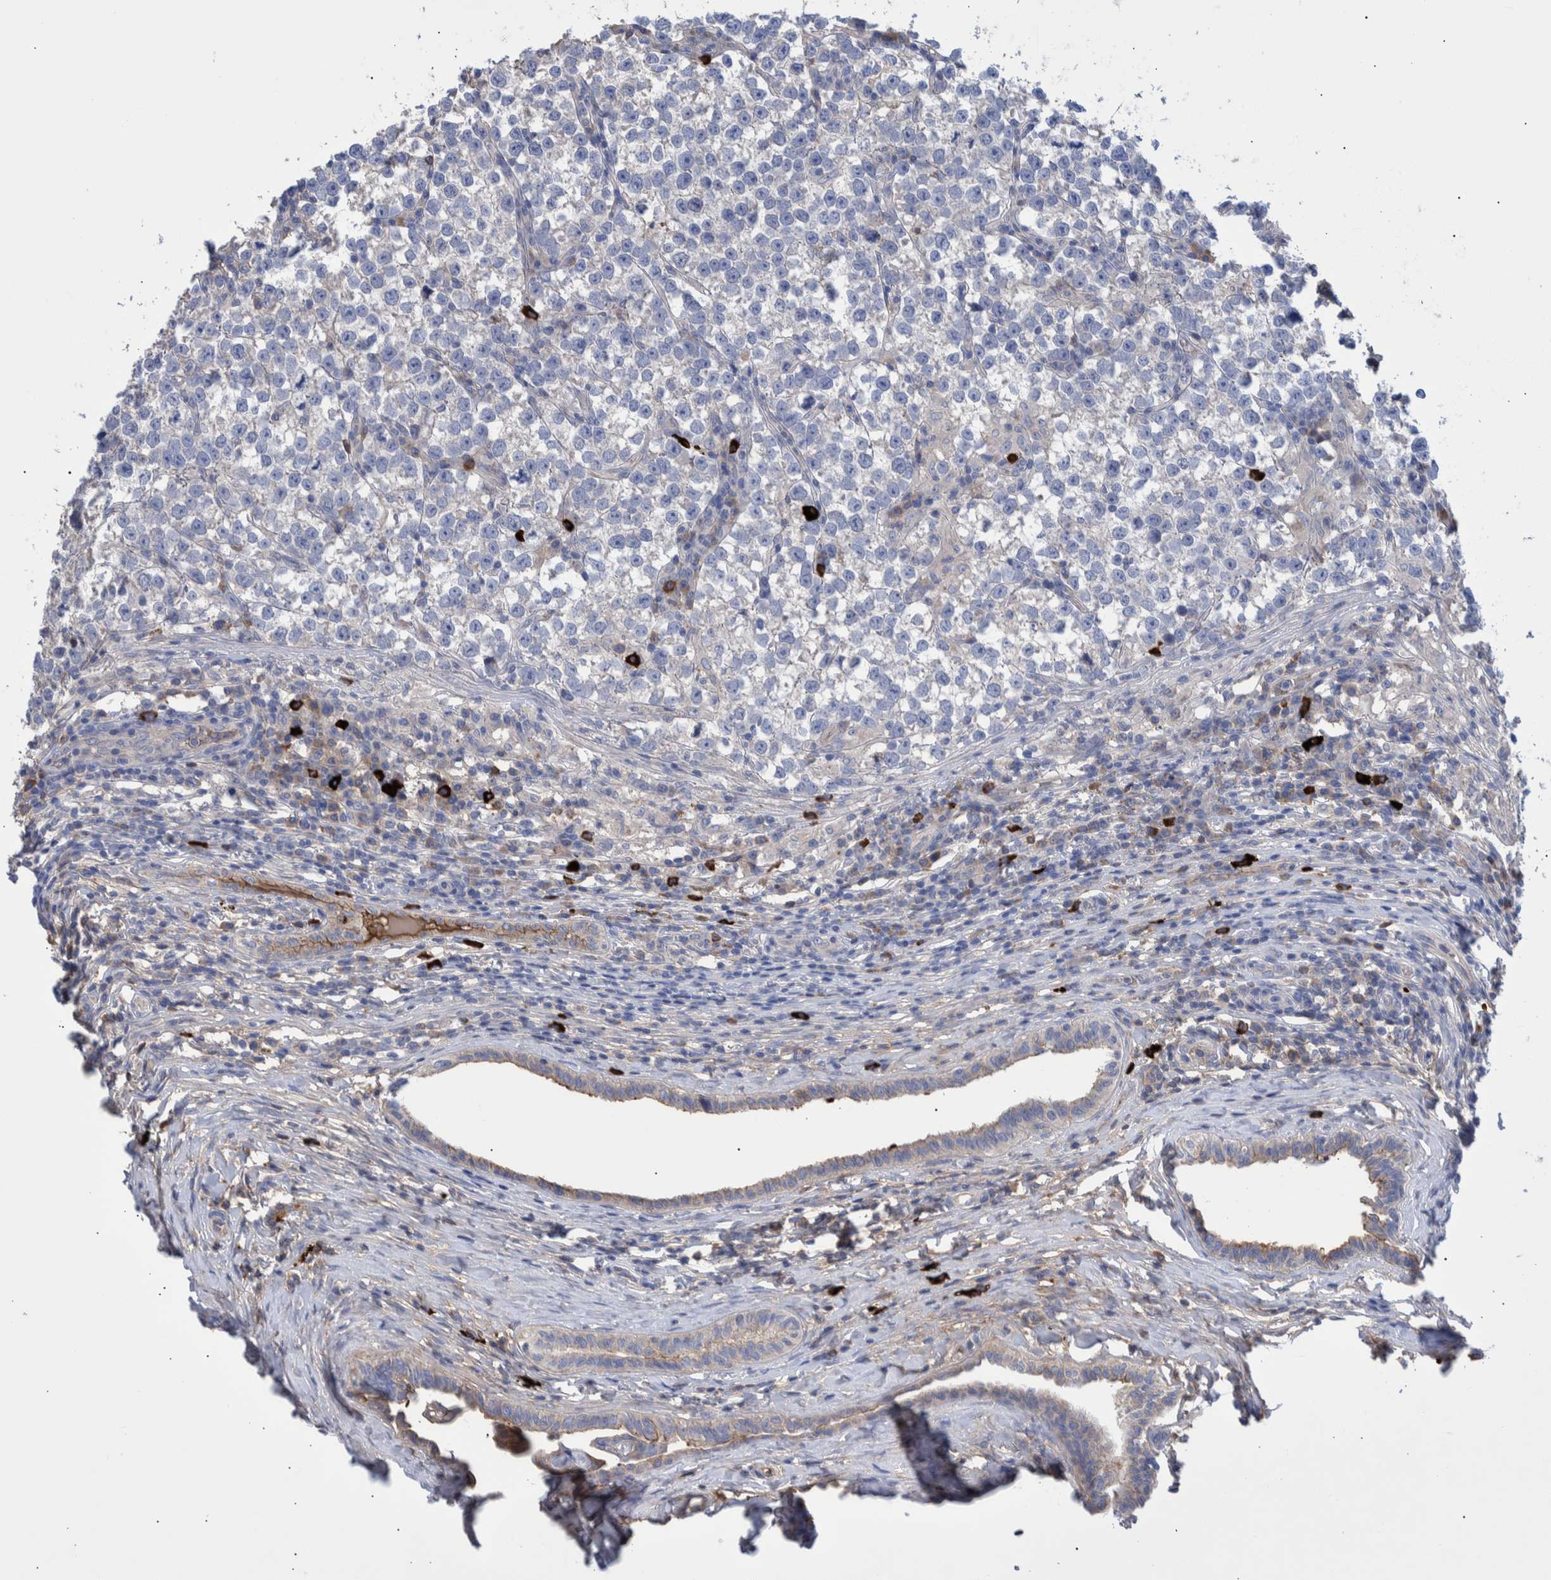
{"staining": {"intensity": "negative", "quantity": "none", "location": "none"}, "tissue": "testis cancer", "cell_type": "Tumor cells", "image_type": "cancer", "snomed": [{"axis": "morphology", "description": "Normal tissue, NOS"}, {"axis": "morphology", "description": "Seminoma, NOS"}, {"axis": "topography", "description": "Testis"}], "caption": "Tumor cells show no significant positivity in seminoma (testis).", "gene": "DLL4", "patient": {"sex": "male", "age": 43}}